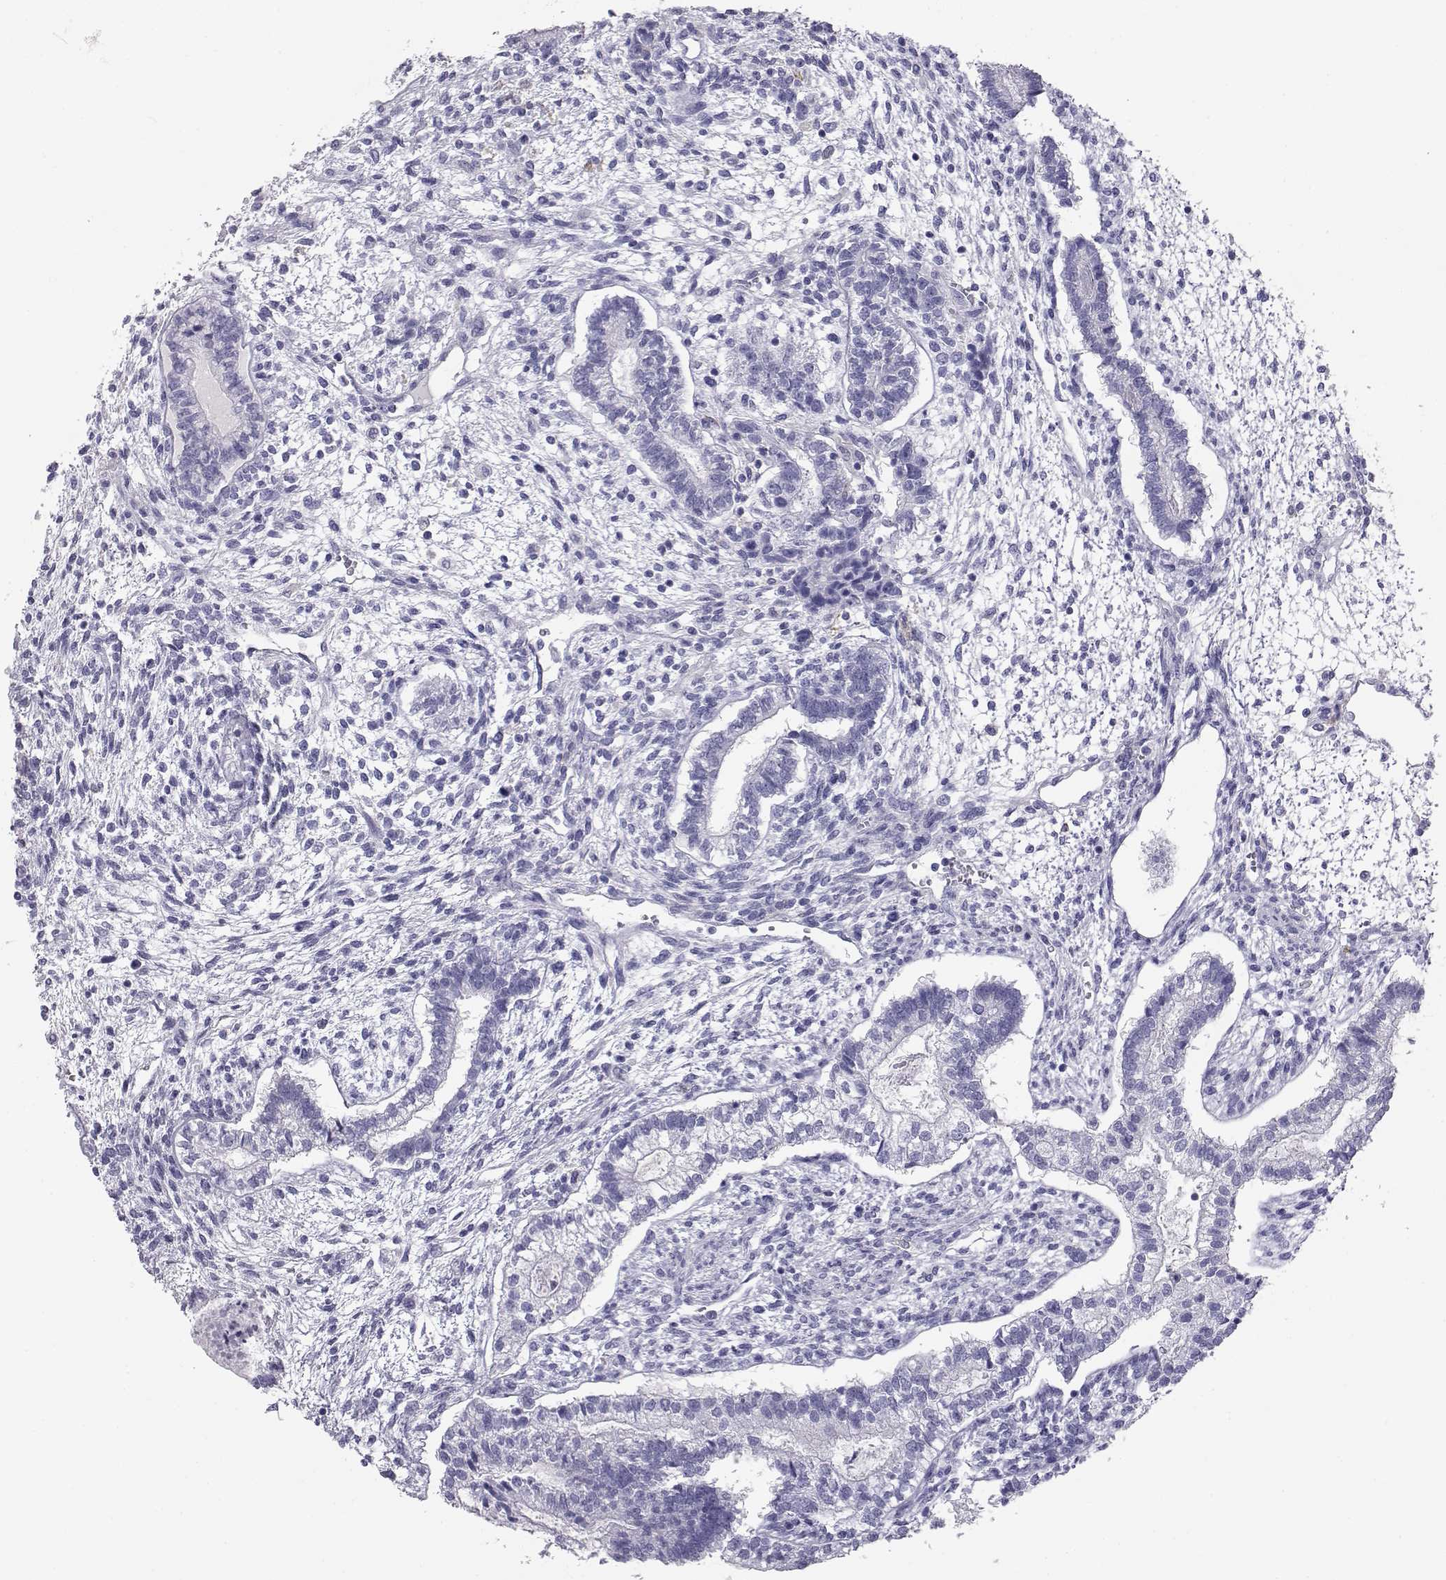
{"staining": {"intensity": "strong", "quantity": "<25%", "location": "cytoplasmic/membranous"}, "tissue": "testis cancer", "cell_type": "Tumor cells", "image_type": "cancer", "snomed": [{"axis": "morphology", "description": "Carcinoma, Embryonal, NOS"}, {"axis": "topography", "description": "Testis"}], "caption": "The image reveals staining of testis embryonal carcinoma, revealing strong cytoplasmic/membranous protein positivity (brown color) within tumor cells.", "gene": "ITLN2", "patient": {"sex": "male", "age": 37}}